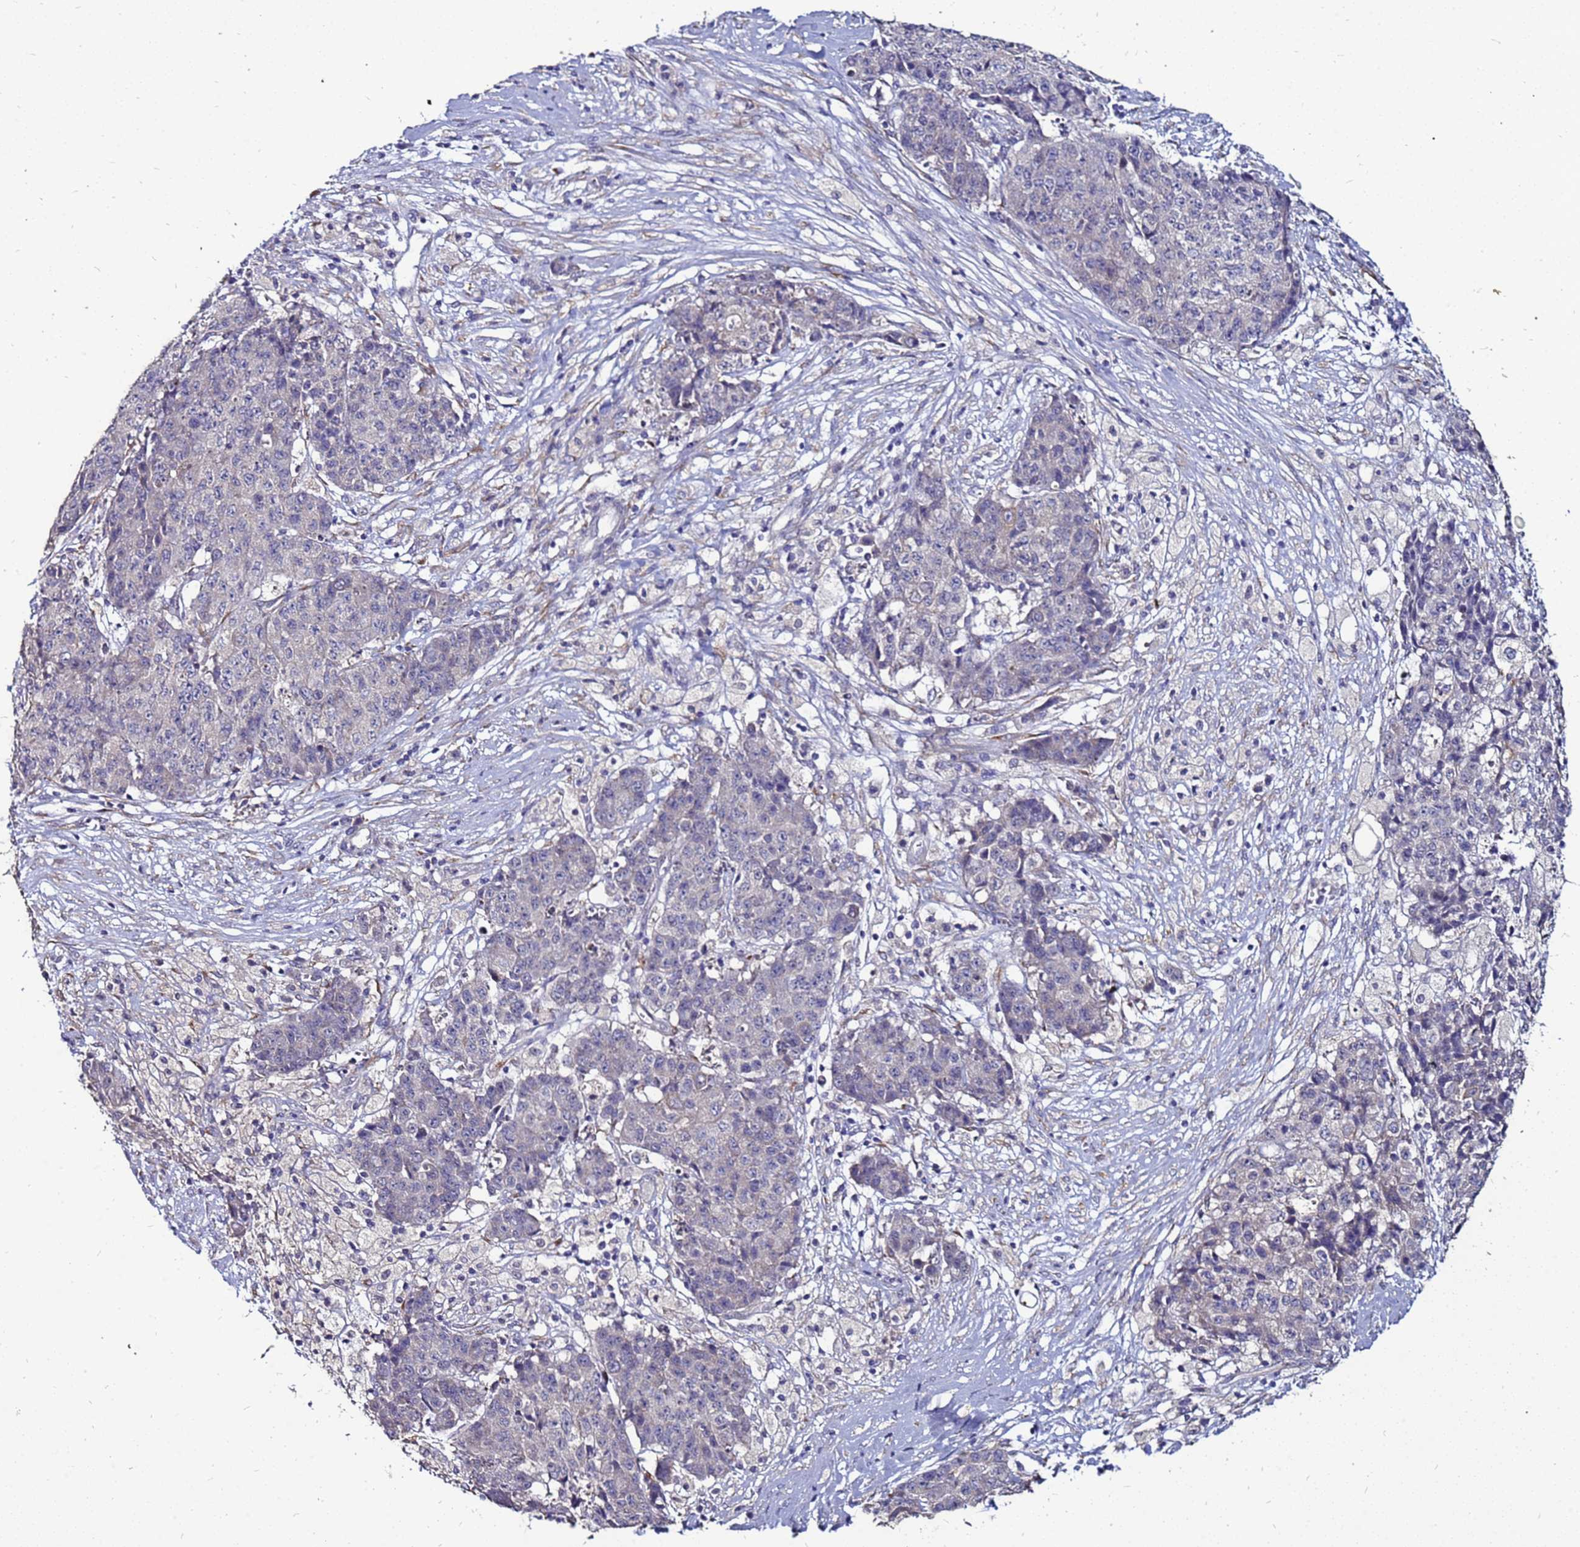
{"staining": {"intensity": "negative", "quantity": "none", "location": "none"}, "tissue": "ovarian cancer", "cell_type": "Tumor cells", "image_type": "cancer", "snomed": [{"axis": "morphology", "description": "Carcinoma, endometroid"}, {"axis": "topography", "description": "Ovary"}], "caption": "A micrograph of human endometroid carcinoma (ovarian) is negative for staining in tumor cells.", "gene": "SLC44A3", "patient": {"sex": "female", "age": 42}}